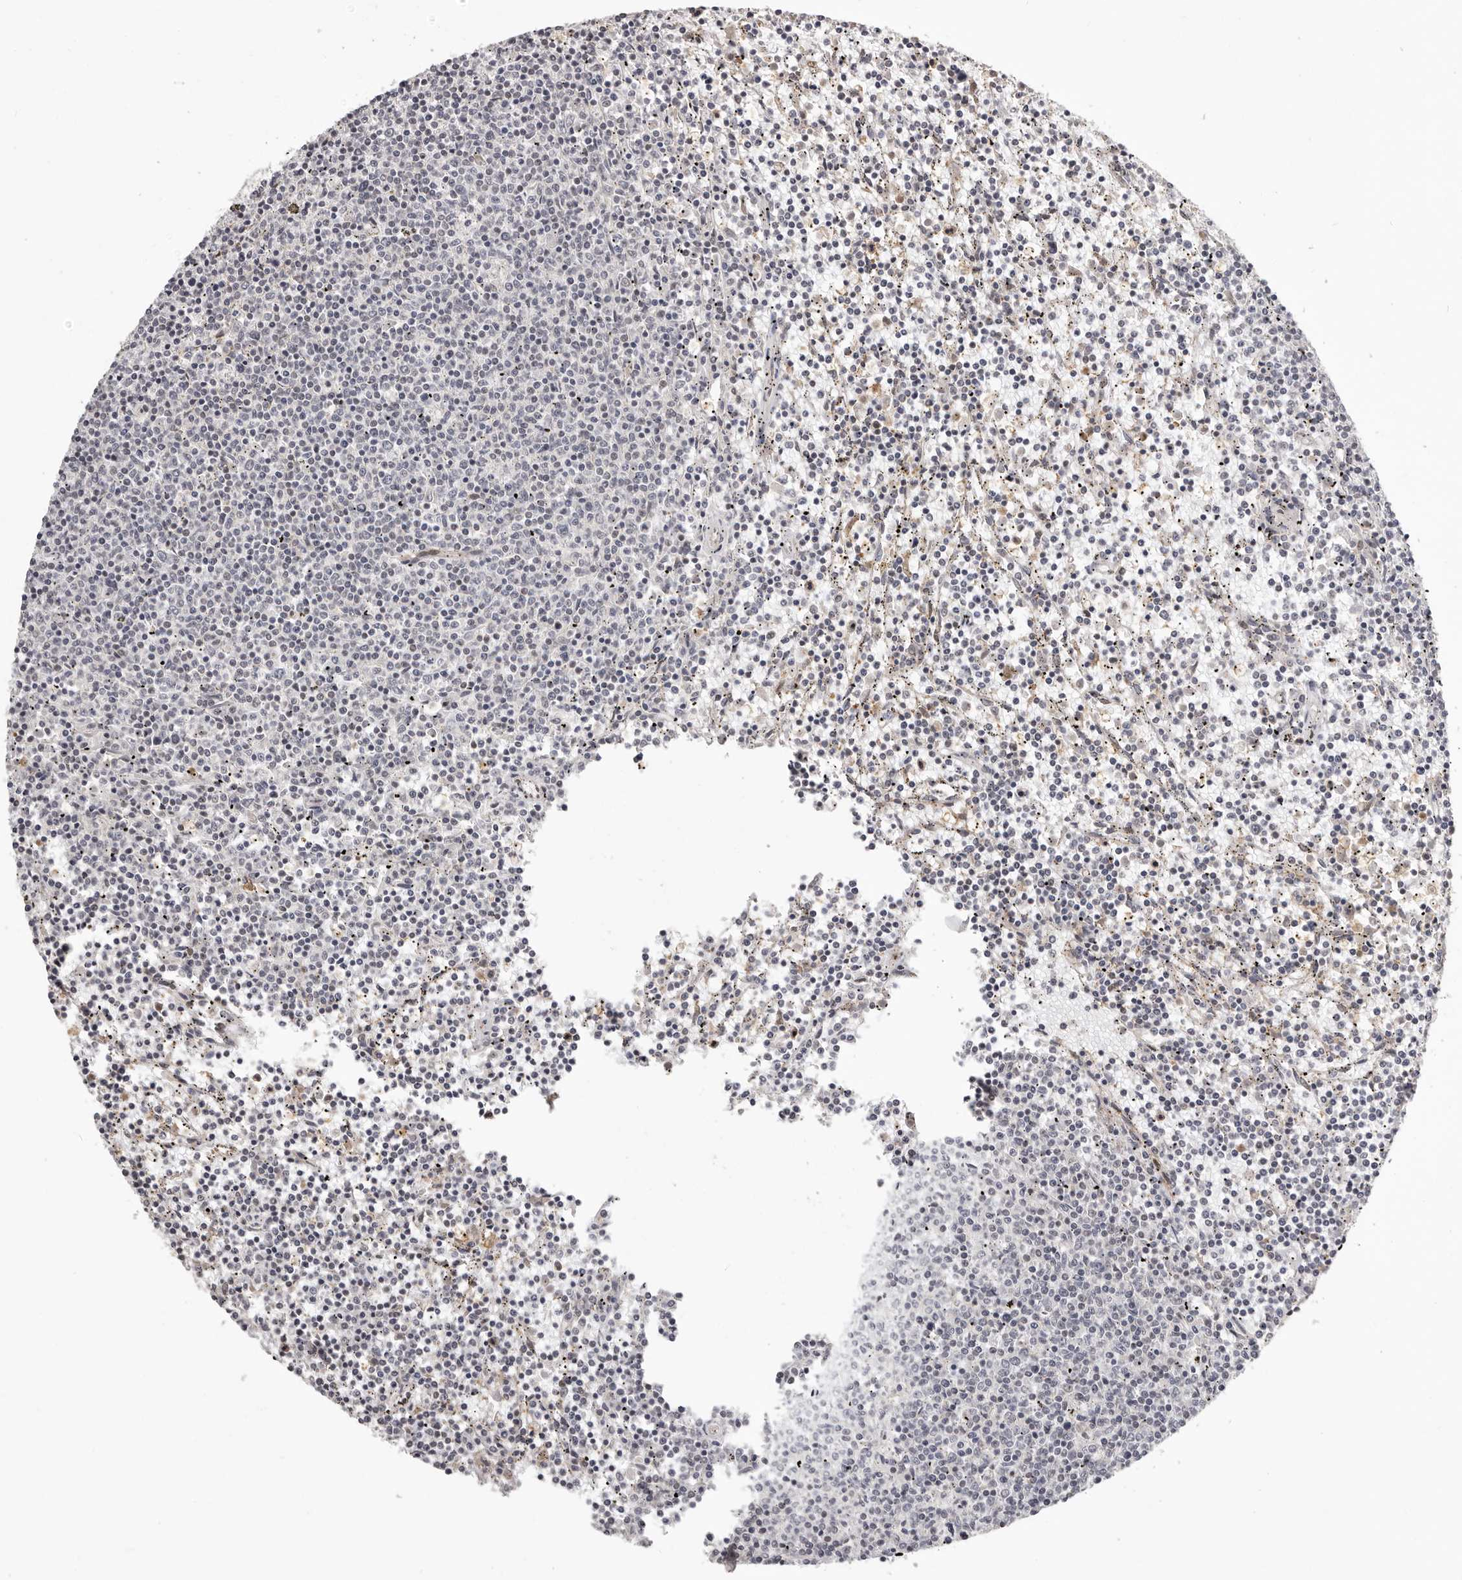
{"staining": {"intensity": "negative", "quantity": "none", "location": "none"}, "tissue": "lymphoma", "cell_type": "Tumor cells", "image_type": "cancer", "snomed": [{"axis": "morphology", "description": "Malignant lymphoma, non-Hodgkin's type, Low grade"}, {"axis": "topography", "description": "Spleen"}], "caption": "Immunohistochemistry (IHC) photomicrograph of neoplastic tissue: malignant lymphoma, non-Hodgkin's type (low-grade) stained with DAB (3,3'-diaminobenzidine) shows no significant protein expression in tumor cells.", "gene": "RNF2", "patient": {"sex": "female", "age": 50}}